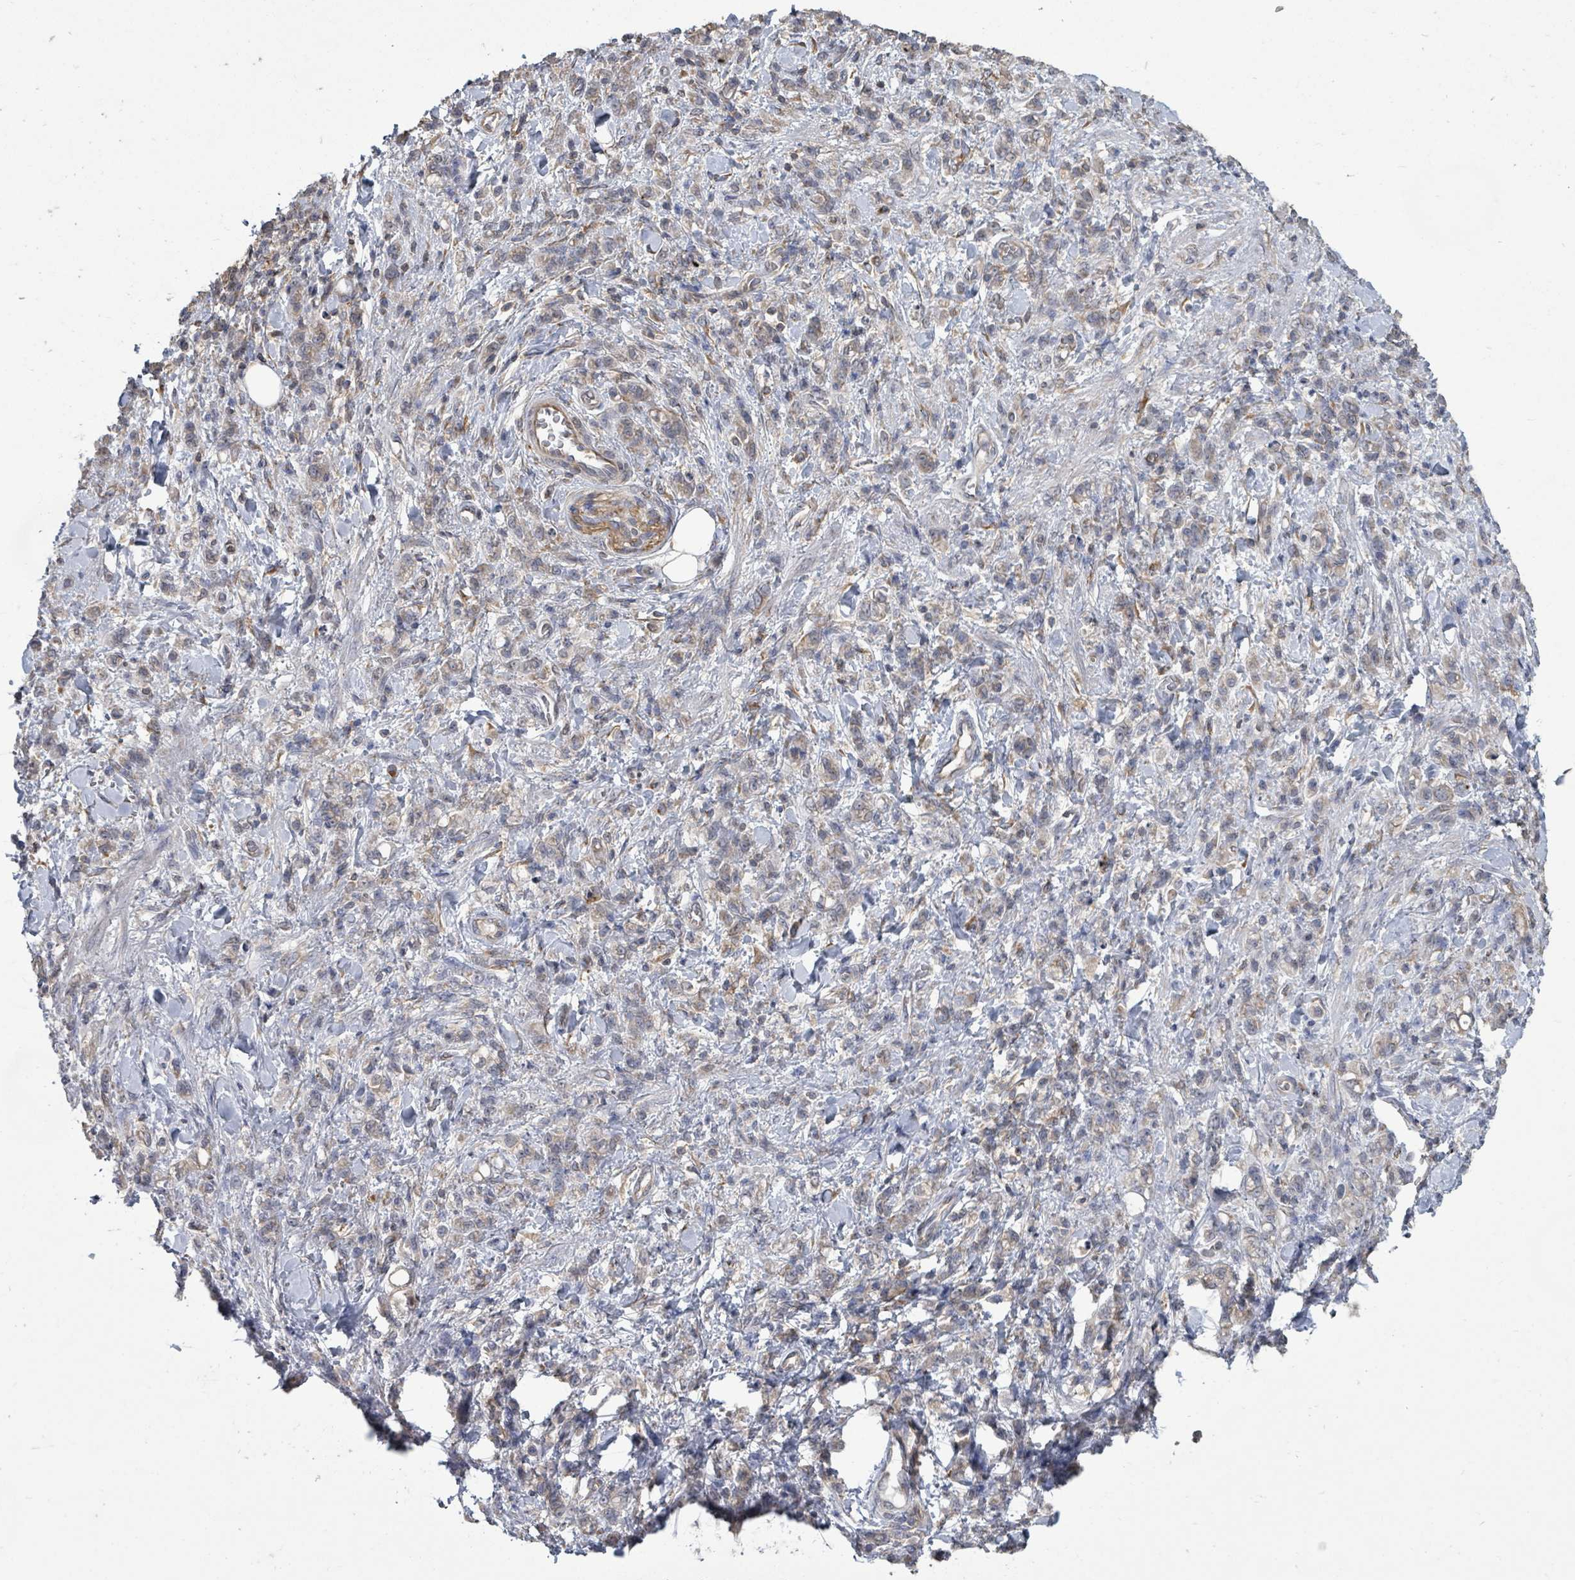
{"staining": {"intensity": "weak", "quantity": ">75%", "location": "cytoplasmic/membranous"}, "tissue": "stomach cancer", "cell_type": "Tumor cells", "image_type": "cancer", "snomed": [{"axis": "morphology", "description": "Adenocarcinoma, NOS"}, {"axis": "topography", "description": "Stomach"}], "caption": "IHC micrograph of stomach cancer (adenocarcinoma) stained for a protein (brown), which shows low levels of weak cytoplasmic/membranous expression in approximately >75% of tumor cells.", "gene": "SLC9A7", "patient": {"sex": "male", "age": 77}}